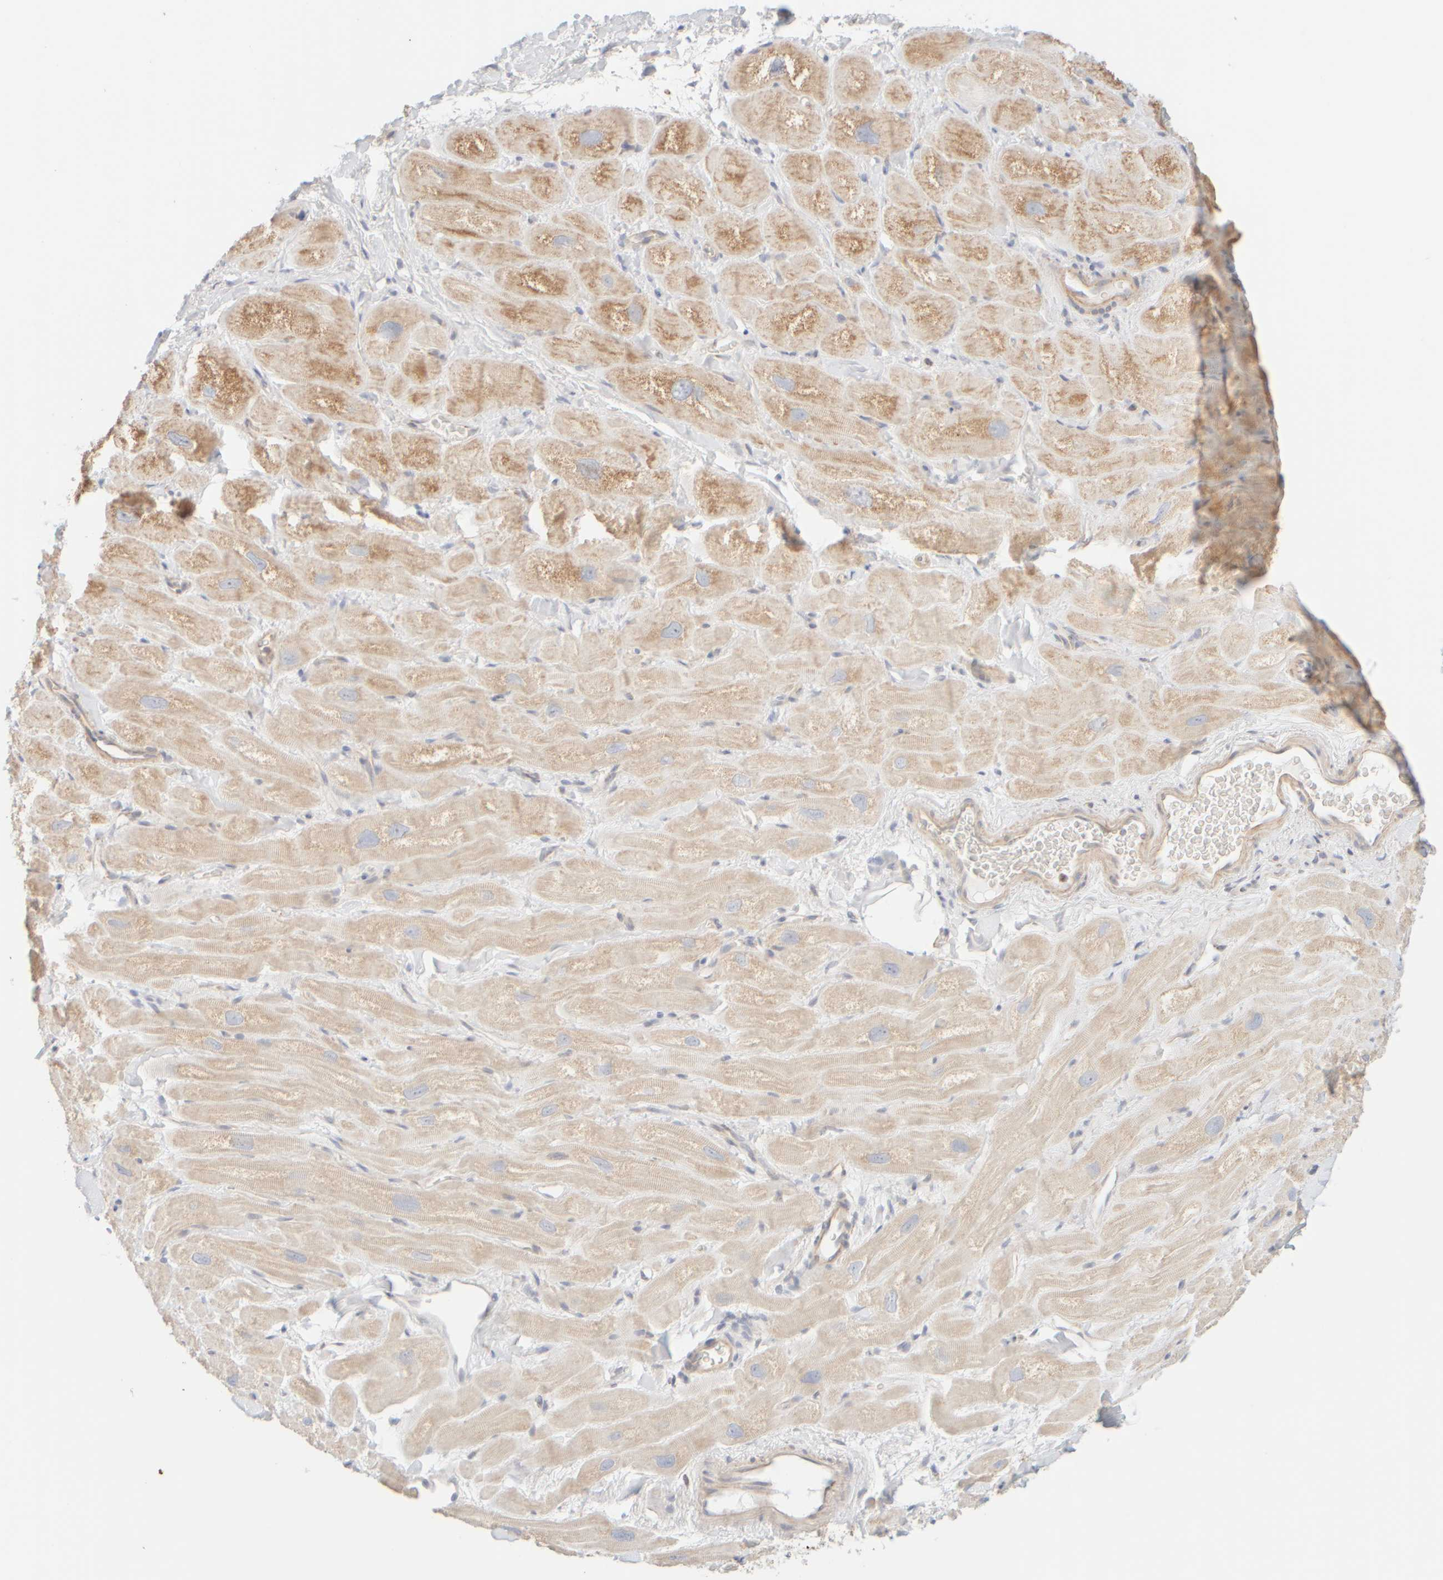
{"staining": {"intensity": "moderate", "quantity": ">75%", "location": "cytoplasmic/membranous"}, "tissue": "heart muscle", "cell_type": "Cardiomyocytes", "image_type": "normal", "snomed": [{"axis": "morphology", "description": "Normal tissue, NOS"}, {"axis": "topography", "description": "Heart"}], "caption": "Protein analysis of benign heart muscle displays moderate cytoplasmic/membranous expression in approximately >75% of cardiomyocytes.", "gene": "APBB2", "patient": {"sex": "male", "age": 49}}